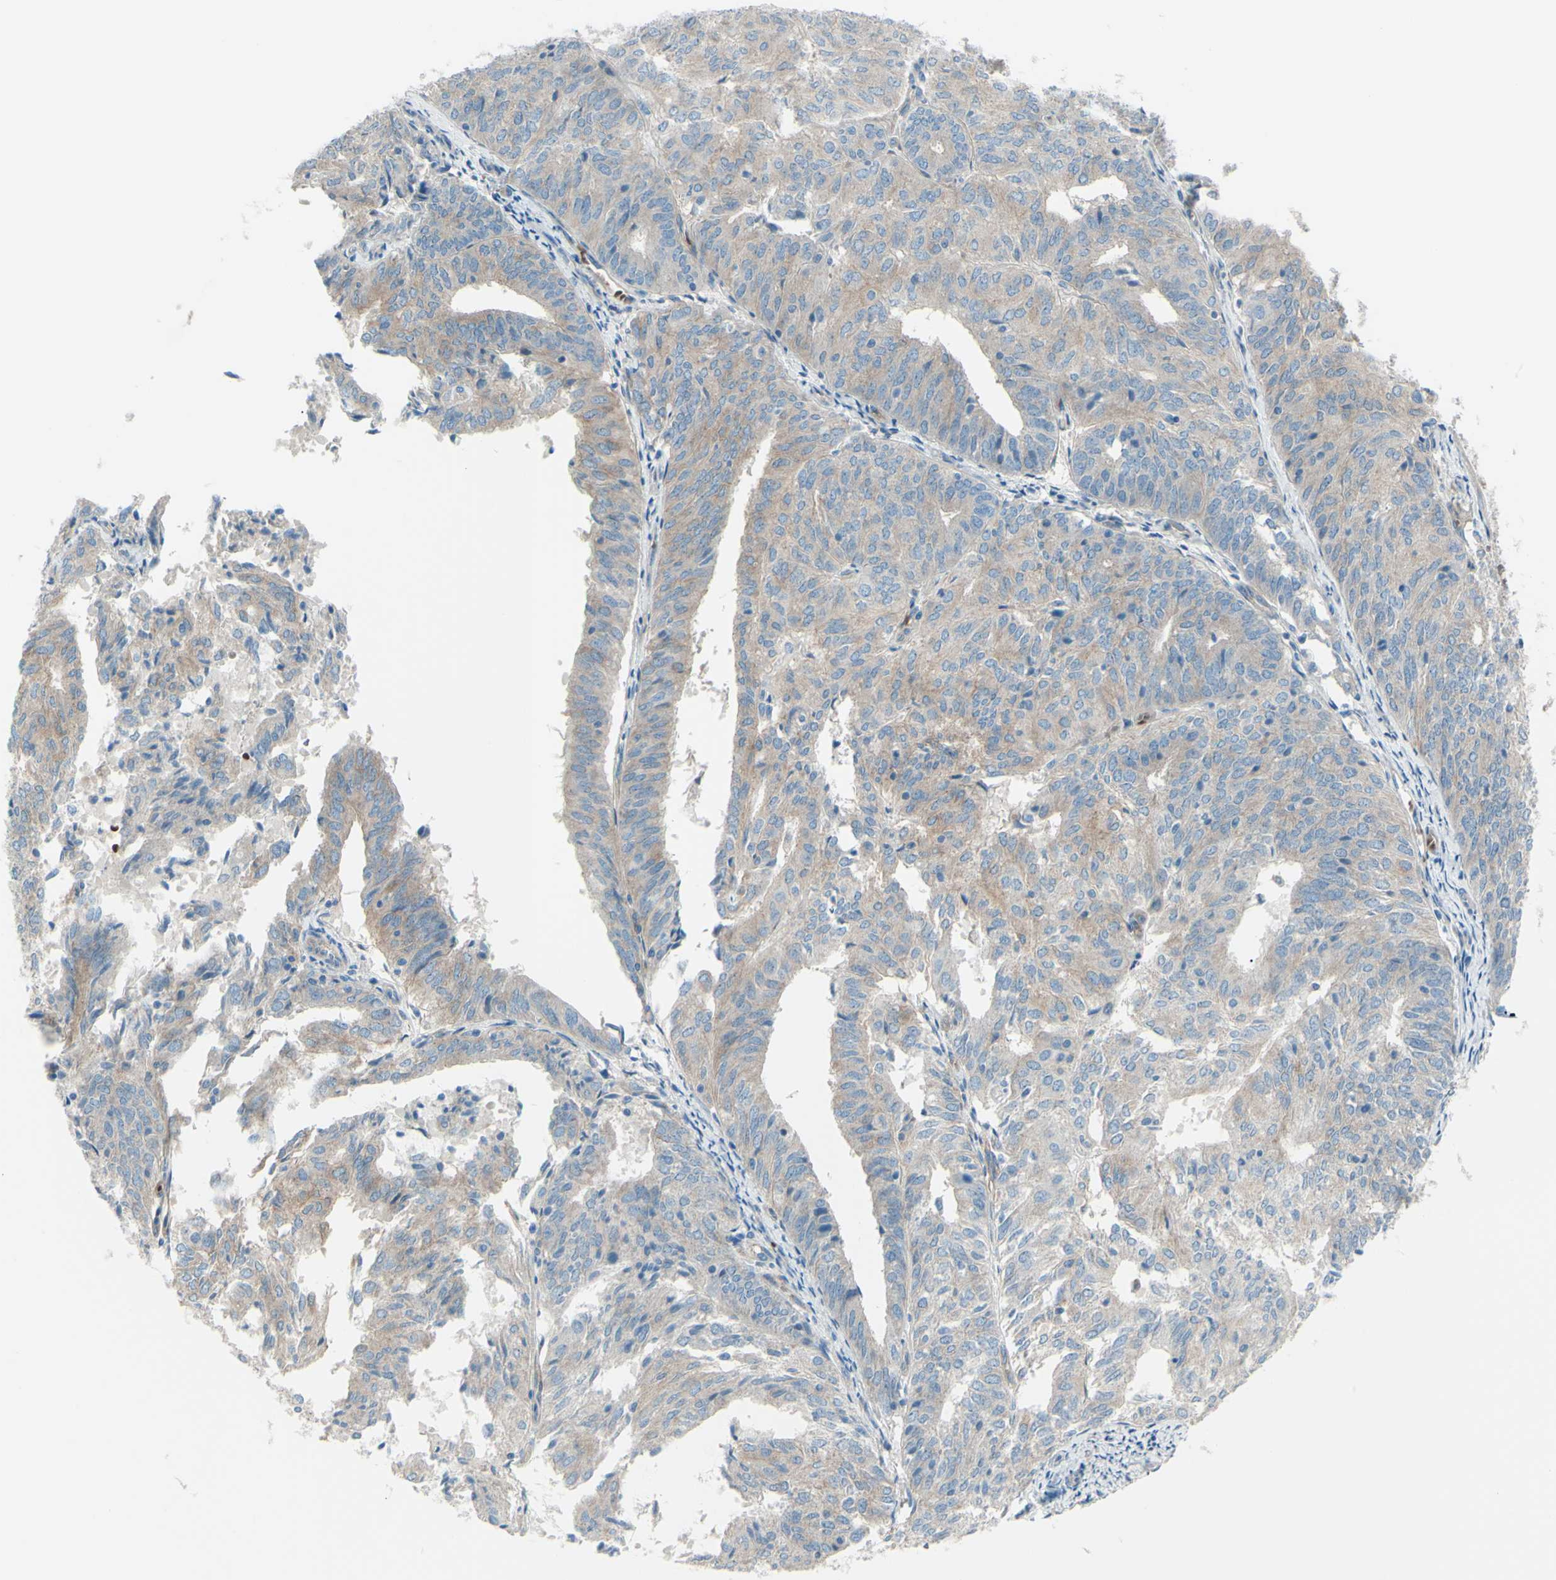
{"staining": {"intensity": "weak", "quantity": ">75%", "location": "cytoplasmic/membranous"}, "tissue": "endometrial cancer", "cell_type": "Tumor cells", "image_type": "cancer", "snomed": [{"axis": "morphology", "description": "Adenocarcinoma, NOS"}, {"axis": "topography", "description": "Uterus"}], "caption": "DAB (3,3'-diaminobenzidine) immunohistochemical staining of endometrial cancer (adenocarcinoma) displays weak cytoplasmic/membranous protein positivity in about >75% of tumor cells.", "gene": "PCDHGA2", "patient": {"sex": "female", "age": 60}}